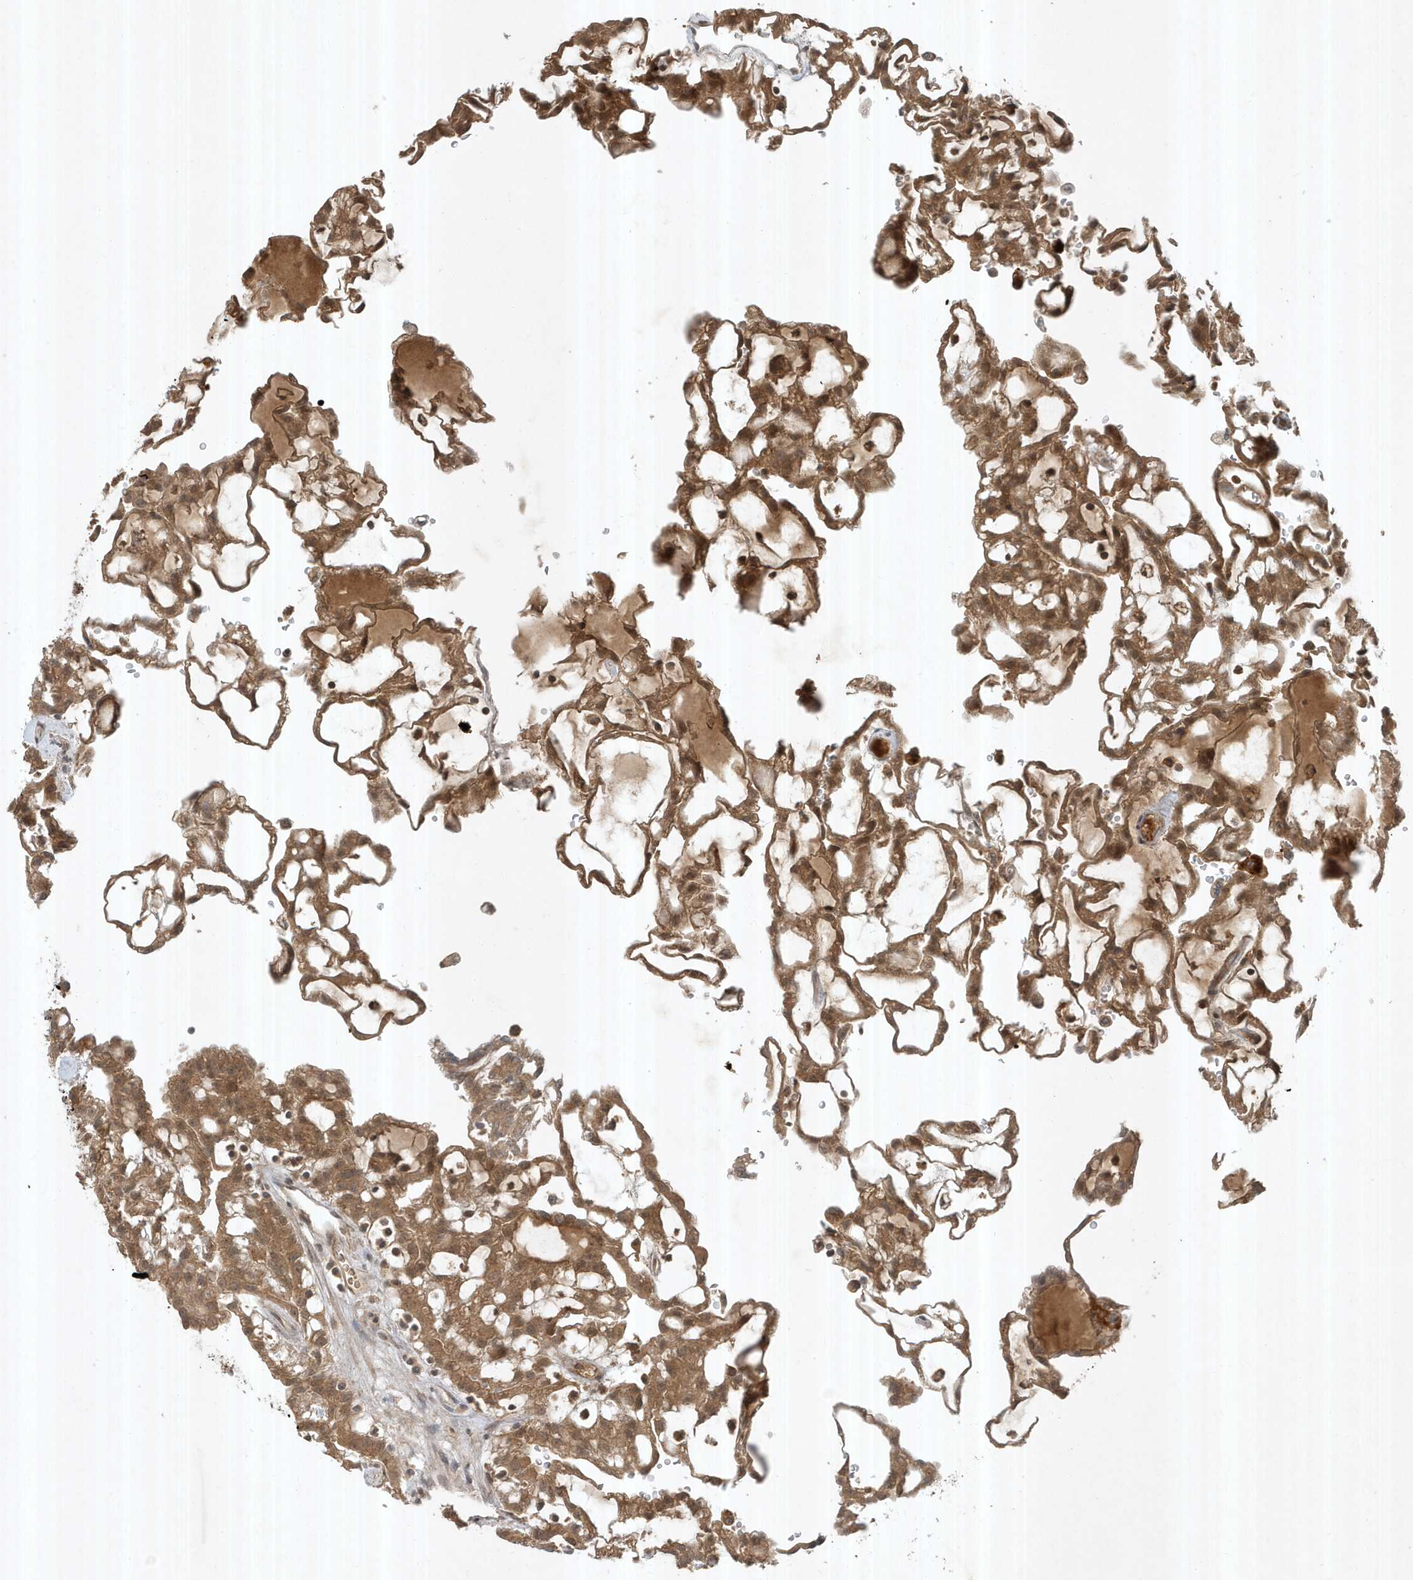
{"staining": {"intensity": "moderate", "quantity": ">75%", "location": "cytoplasmic/membranous"}, "tissue": "renal cancer", "cell_type": "Tumor cells", "image_type": "cancer", "snomed": [{"axis": "morphology", "description": "Adenocarcinoma, NOS"}, {"axis": "topography", "description": "Kidney"}], "caption": "Renal cancer (adenocarcinoma) stained with a protein marker displays moderate staining in tumor cells.", "gene": "ABCB9", "patient": {"sex": "male", "age": 63}}